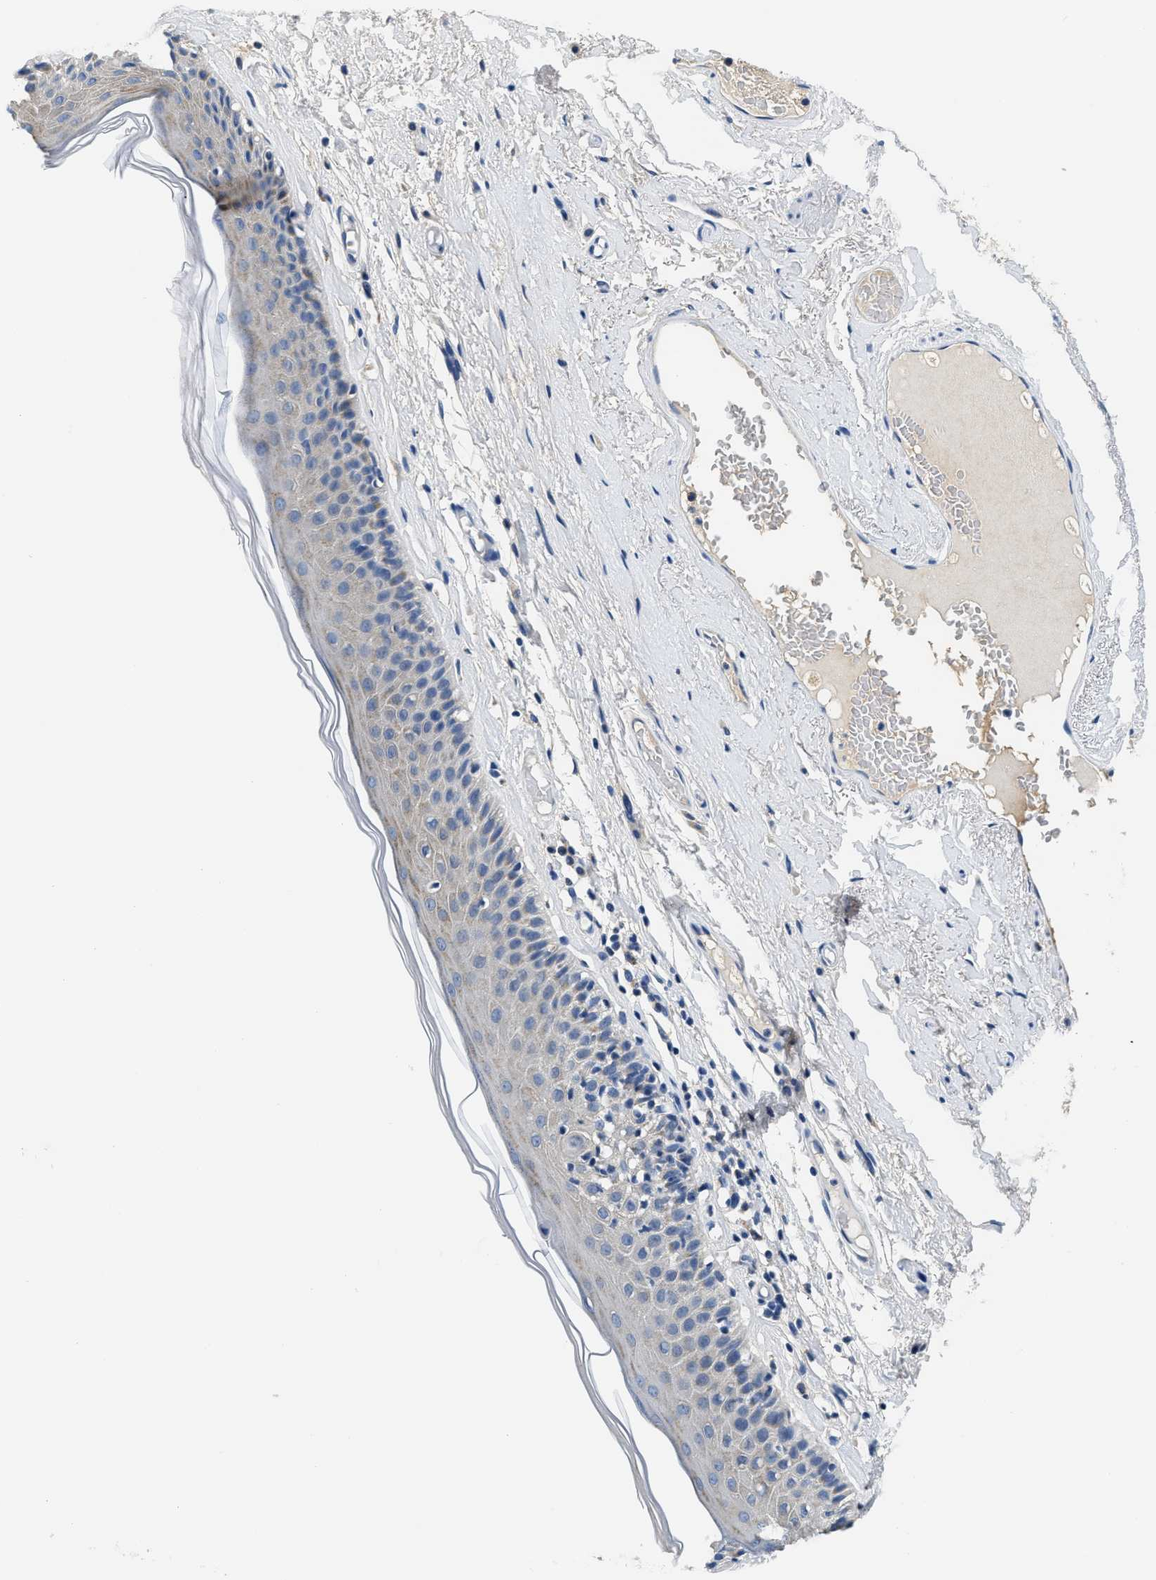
{"staining": {"intensity": "moderate", "quantity": "<25%", "location": "cytoplasmic/membranous"}, "tissue": "skin", "cell_type": "Epidermal cells", "image_type": "normal", "snomed": [{"axis": "morphology", "description": "Normal tissue, NOS"}, {"axis": "topography", "description": "Vulva"}], "caption": "IHC (DAB (3,3'-diaminobenzidine)) staining of unremarkable human skin reveals moderate cytoplasmic/membranous protein expression in approximately <25% of epidermal cells. The protein is stained brown, and the nuclei are stained in blue (DAB IHC with brightfield microscopy, high magnification).", "gene": "PCK2", "patient": {"sex": "female", "age": 73}}